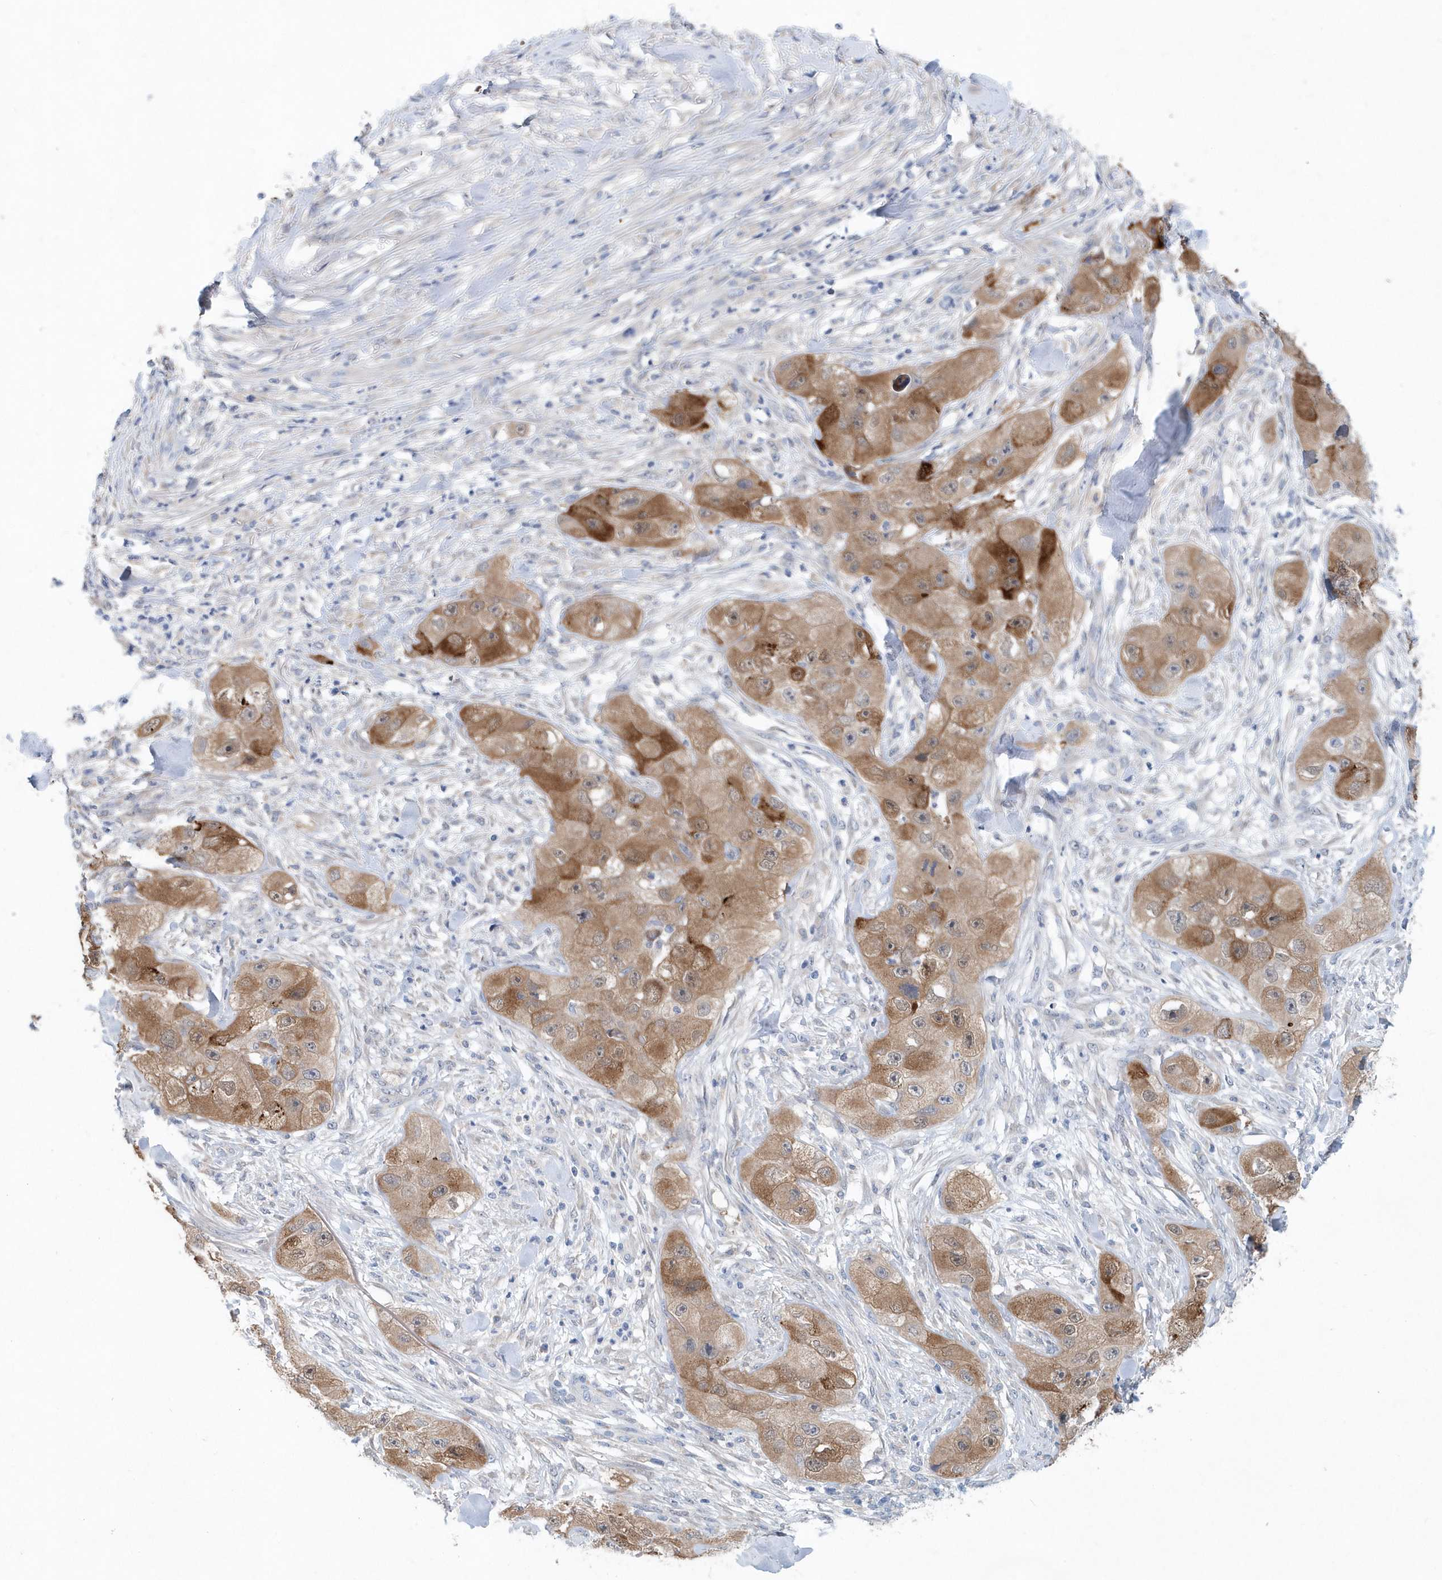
{"staining": {"intensity": "moderate", "quantity": ">75%", "location": "cytoplasmic/membranous"}, "tissue": "skin cancer", "cell_type": "Tumor cells", "image_type": "cancer", "snomed": [{"axis": "morphology", "description": "Squamous cell carcinoma, NOS"}, {"axis": "topography", "description": "Skin"}, {"axis": "topography", "description": "Subcutis"}], "caption": "Immunohistochemical staining of human squamous cell carcinoma (skin) reveals moderate cytoplasmic/membranous protein positivity in approximately >75% of tumor cells.", "gene": "PFN2", "patient": {"sex": "male", "age": 73}}